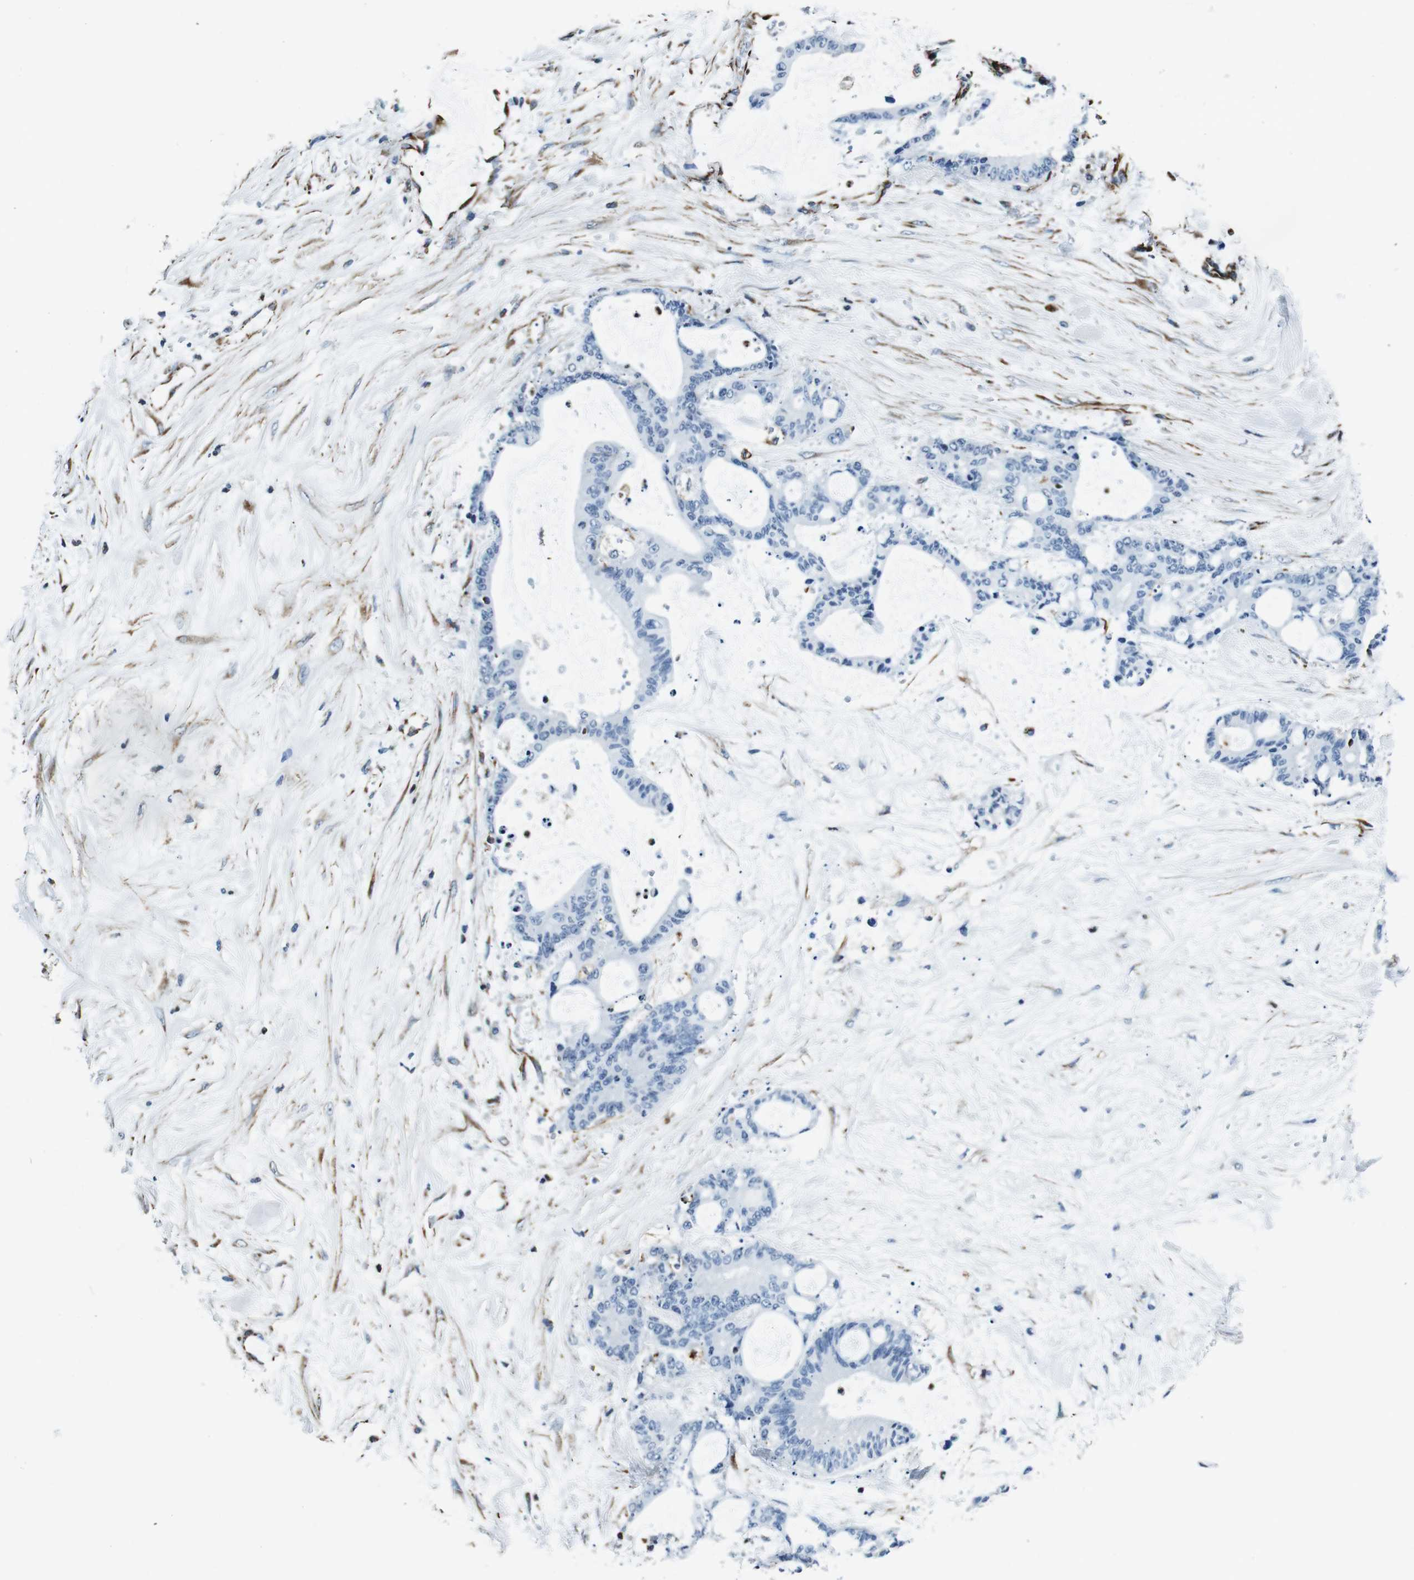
{"staining": {"intensity": "negative", "quantity": "none", "location": "none"}, "tissue": "liver cancer", "cell_type": "Tumor cells", "image_type": "cancer", "snomed": [{"axis": "morphology", "description": "Cholangiocarcinoma"}, {"axis": "topography", "description": "Liver"}], "caption": "This is an immunohistochemistry (IHC) photomicrograph of human cholangiocarcinoma (liver). There is no positivity in tumor cells.", "gene": "GJE1", "patient": {"sex": "female", "age": 73}}